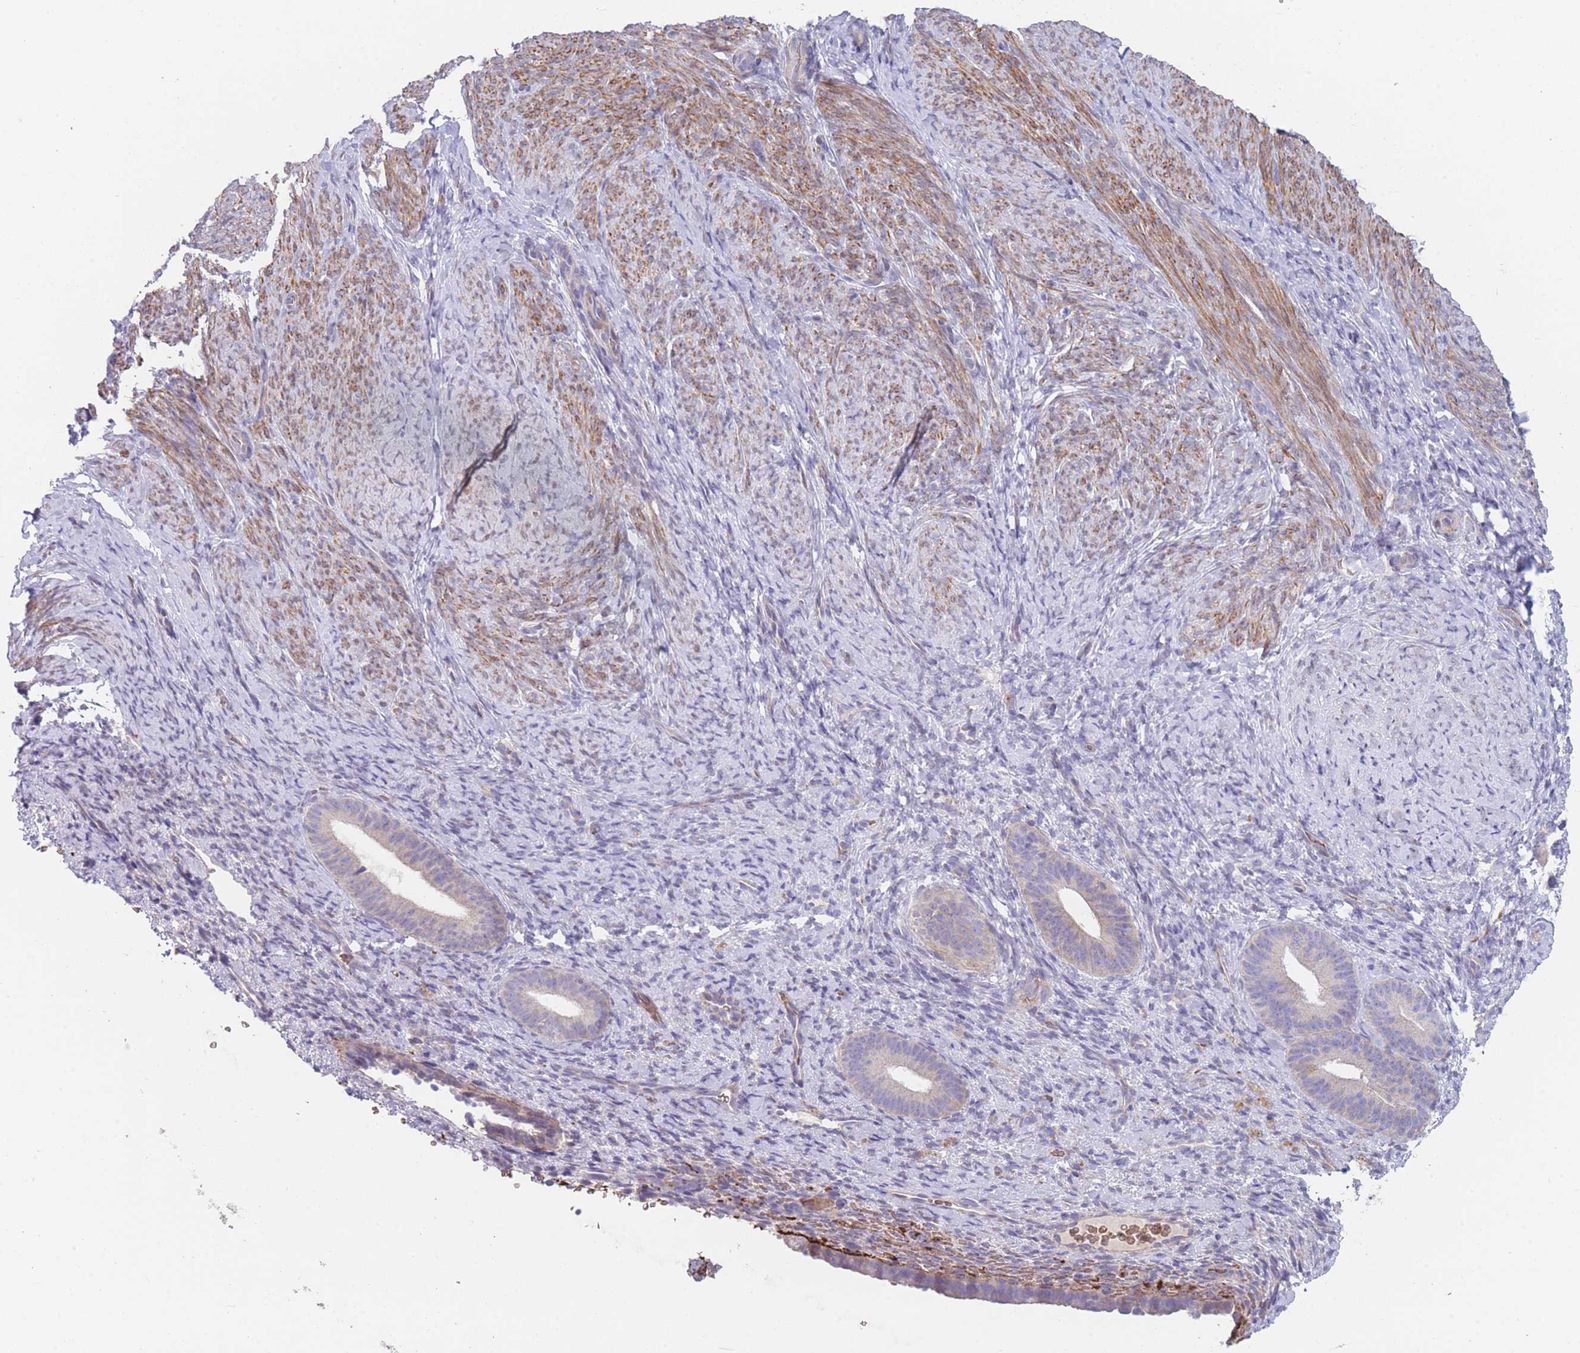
{"staining": {"intensity": "negative", "quantity": "none", "location": "none"}, "tissue": "endometrium", "cell_type": "Cells in endometrial stroma", "image_type": "normal", "snomed": [{"axis": "morphology", "description": "Normal tissue, NOS"}, {"axis": "topography", "description": "Endometrium"}], "caption": "Immunohistochemistry (IHC) of normal human endometrium displays no positivity in cells in endometrial stroma. (DAB immunohistochemistry visualized using brightfield microscopy, high magnification).", "gene": "SMPD4", "patient": {"sex": "female", "age": 65}}